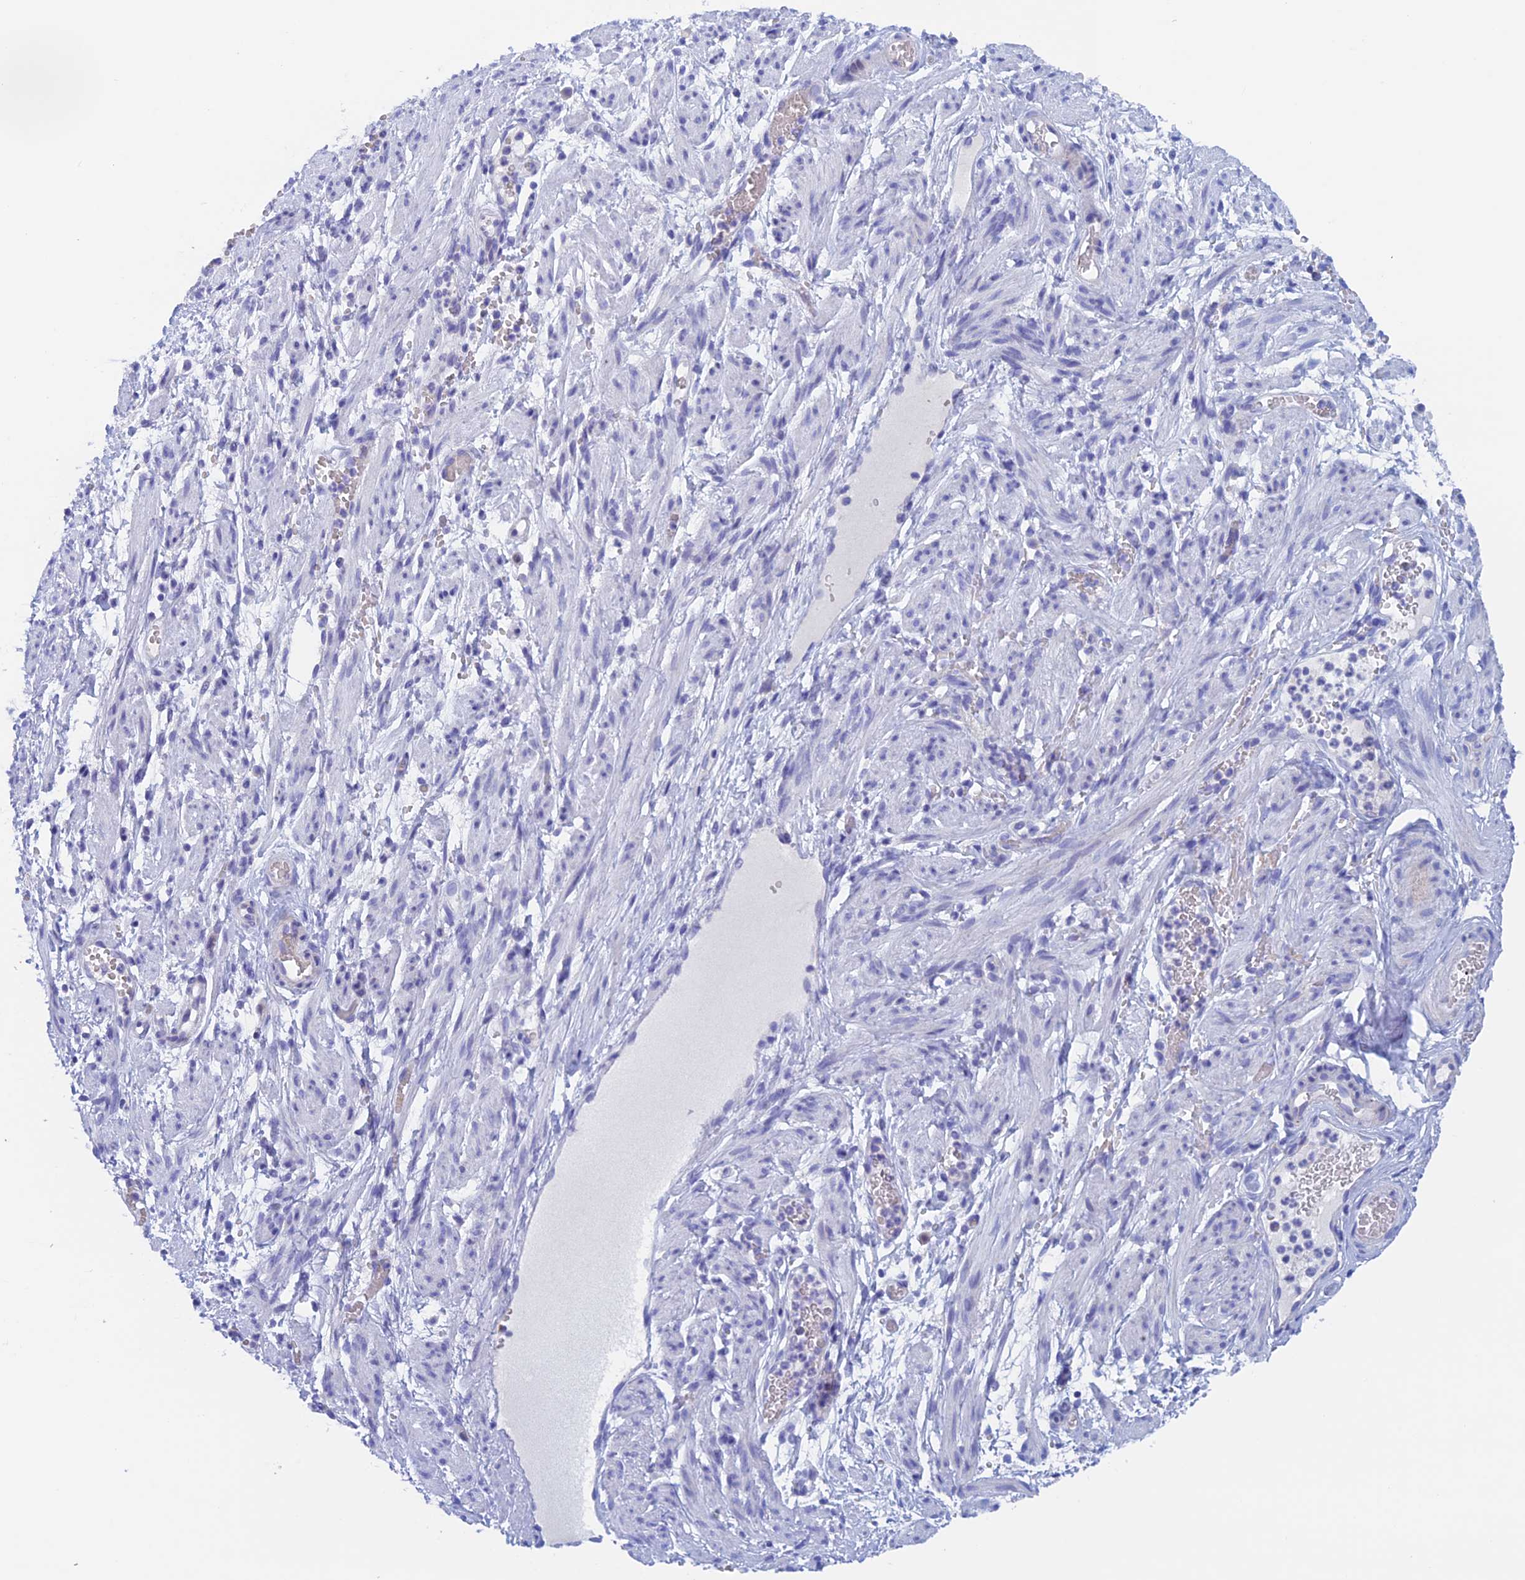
{"staining": {"intensity": "negative", "quantity": "none", "location": "none"}, "tissue": "adipose tissue", "cell_type": "Adipocytes", "image_type": "normal", "snomed": [{"axis": "morphology", "description": "Normal tissue, NOS"}, {"axis": "topography", "description": "Smooth muscle"}, {"axis": "topography", "description": "Peripheral nerve tissue"}], "caption": "This is an immunohistochemistry (IHC) image of unremarkable adipose tissue. There is no staining in adipocytes.", "gene": "PSMC3IP", "patient": {"sex": "female", "age": 39}}